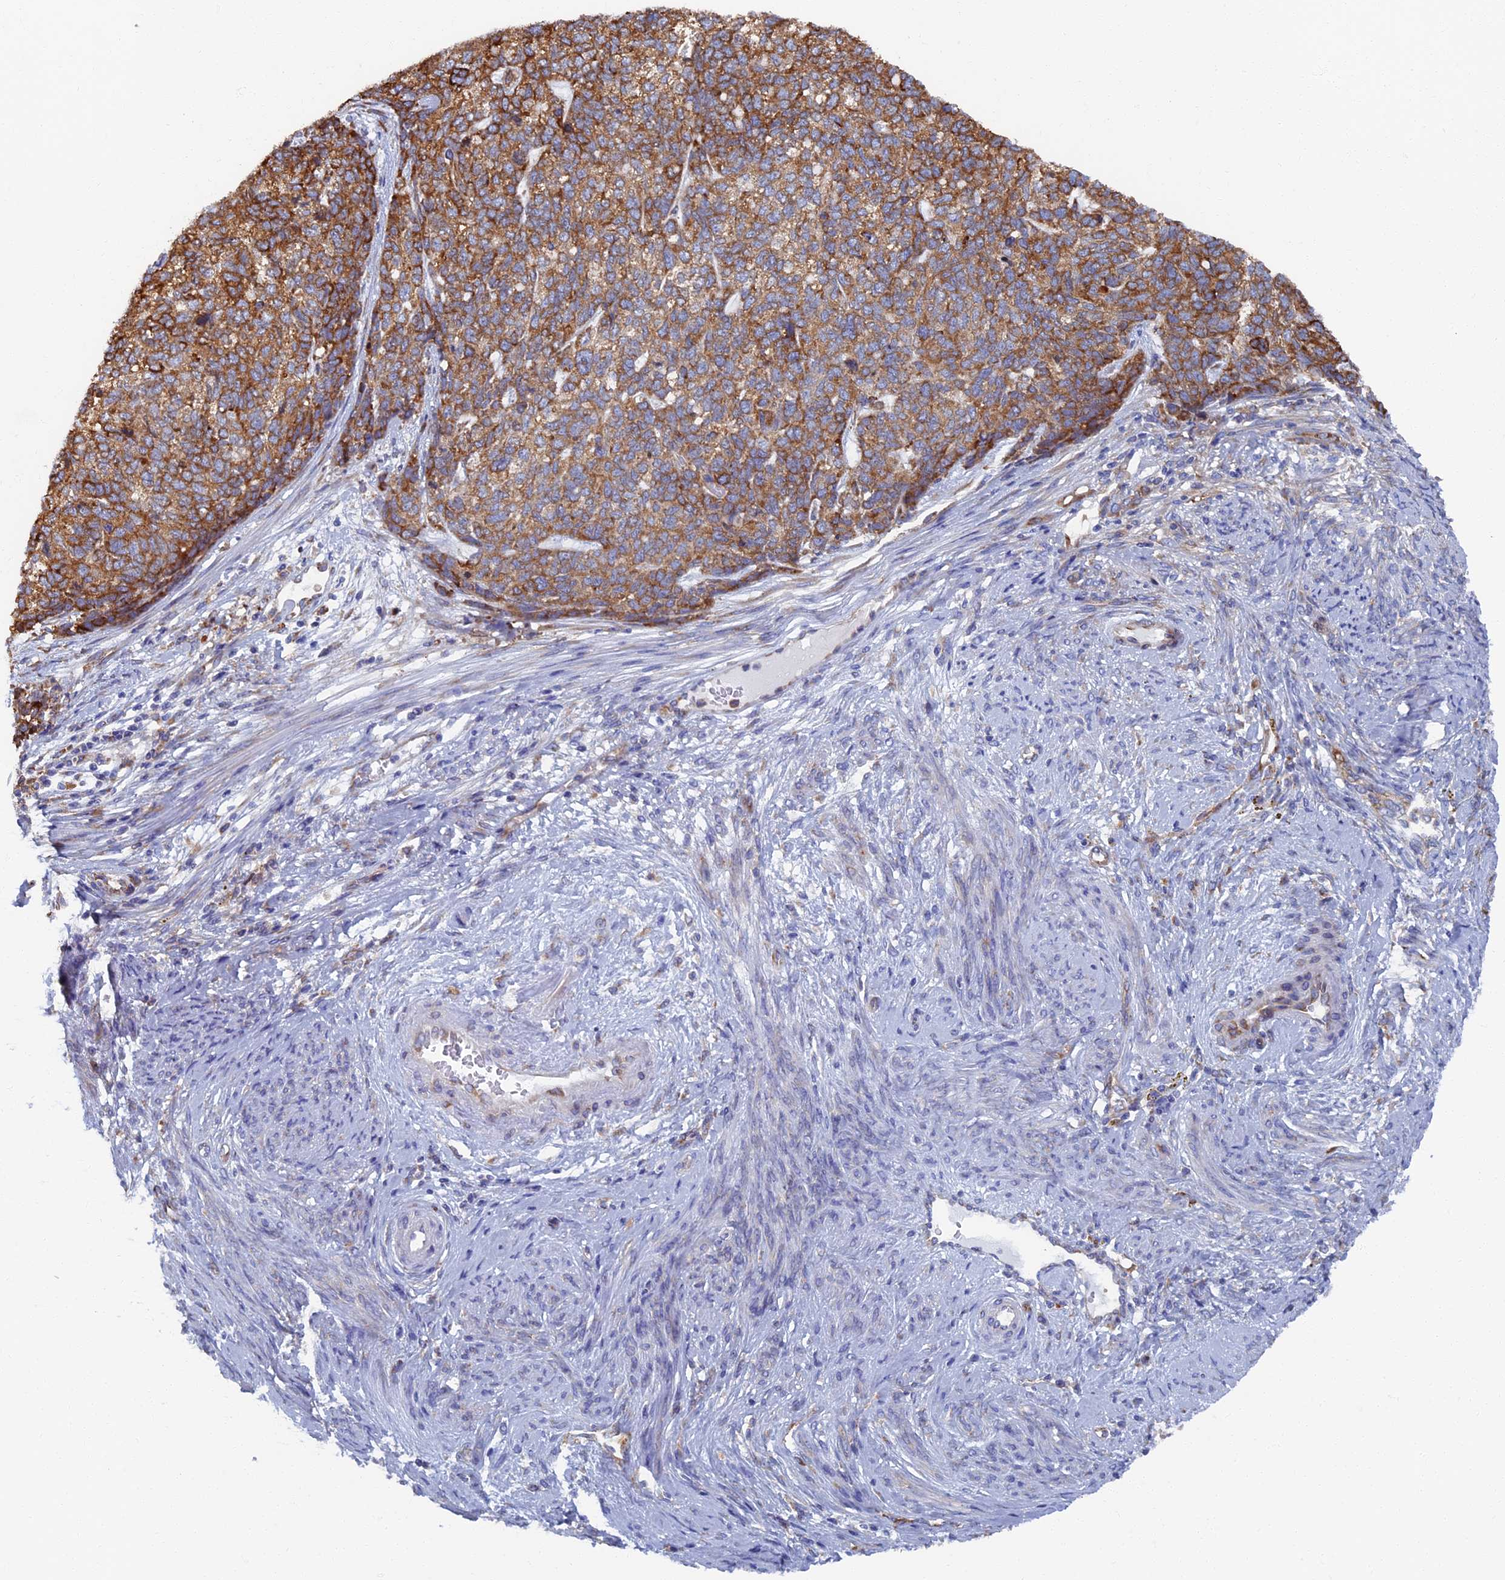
{"staining": {"intensity": "moderate", "quantity": ">75%", "location": "cytoplasmic/membranous"}, "tissue": "cervical cancer", "cell_type": "Tumor cells", "image_type": "cancer", "snomed": [{"axis": "morphology", "description": "Squamous cell carcinoma, NOS"}, {"axis": "topography", "description": "Cervix"}], "caption": "This histopathology image shows squamous cell carcinoma (cervical) stained with immunohistochemistry to label a protein in brown. The cytoplasmic/membranous of tumor cells show moderate positivity for the protein. Nuclei are counter-stained blue.", "gene": "YBX1", "patient": {"sex": "female", "age": 63}}